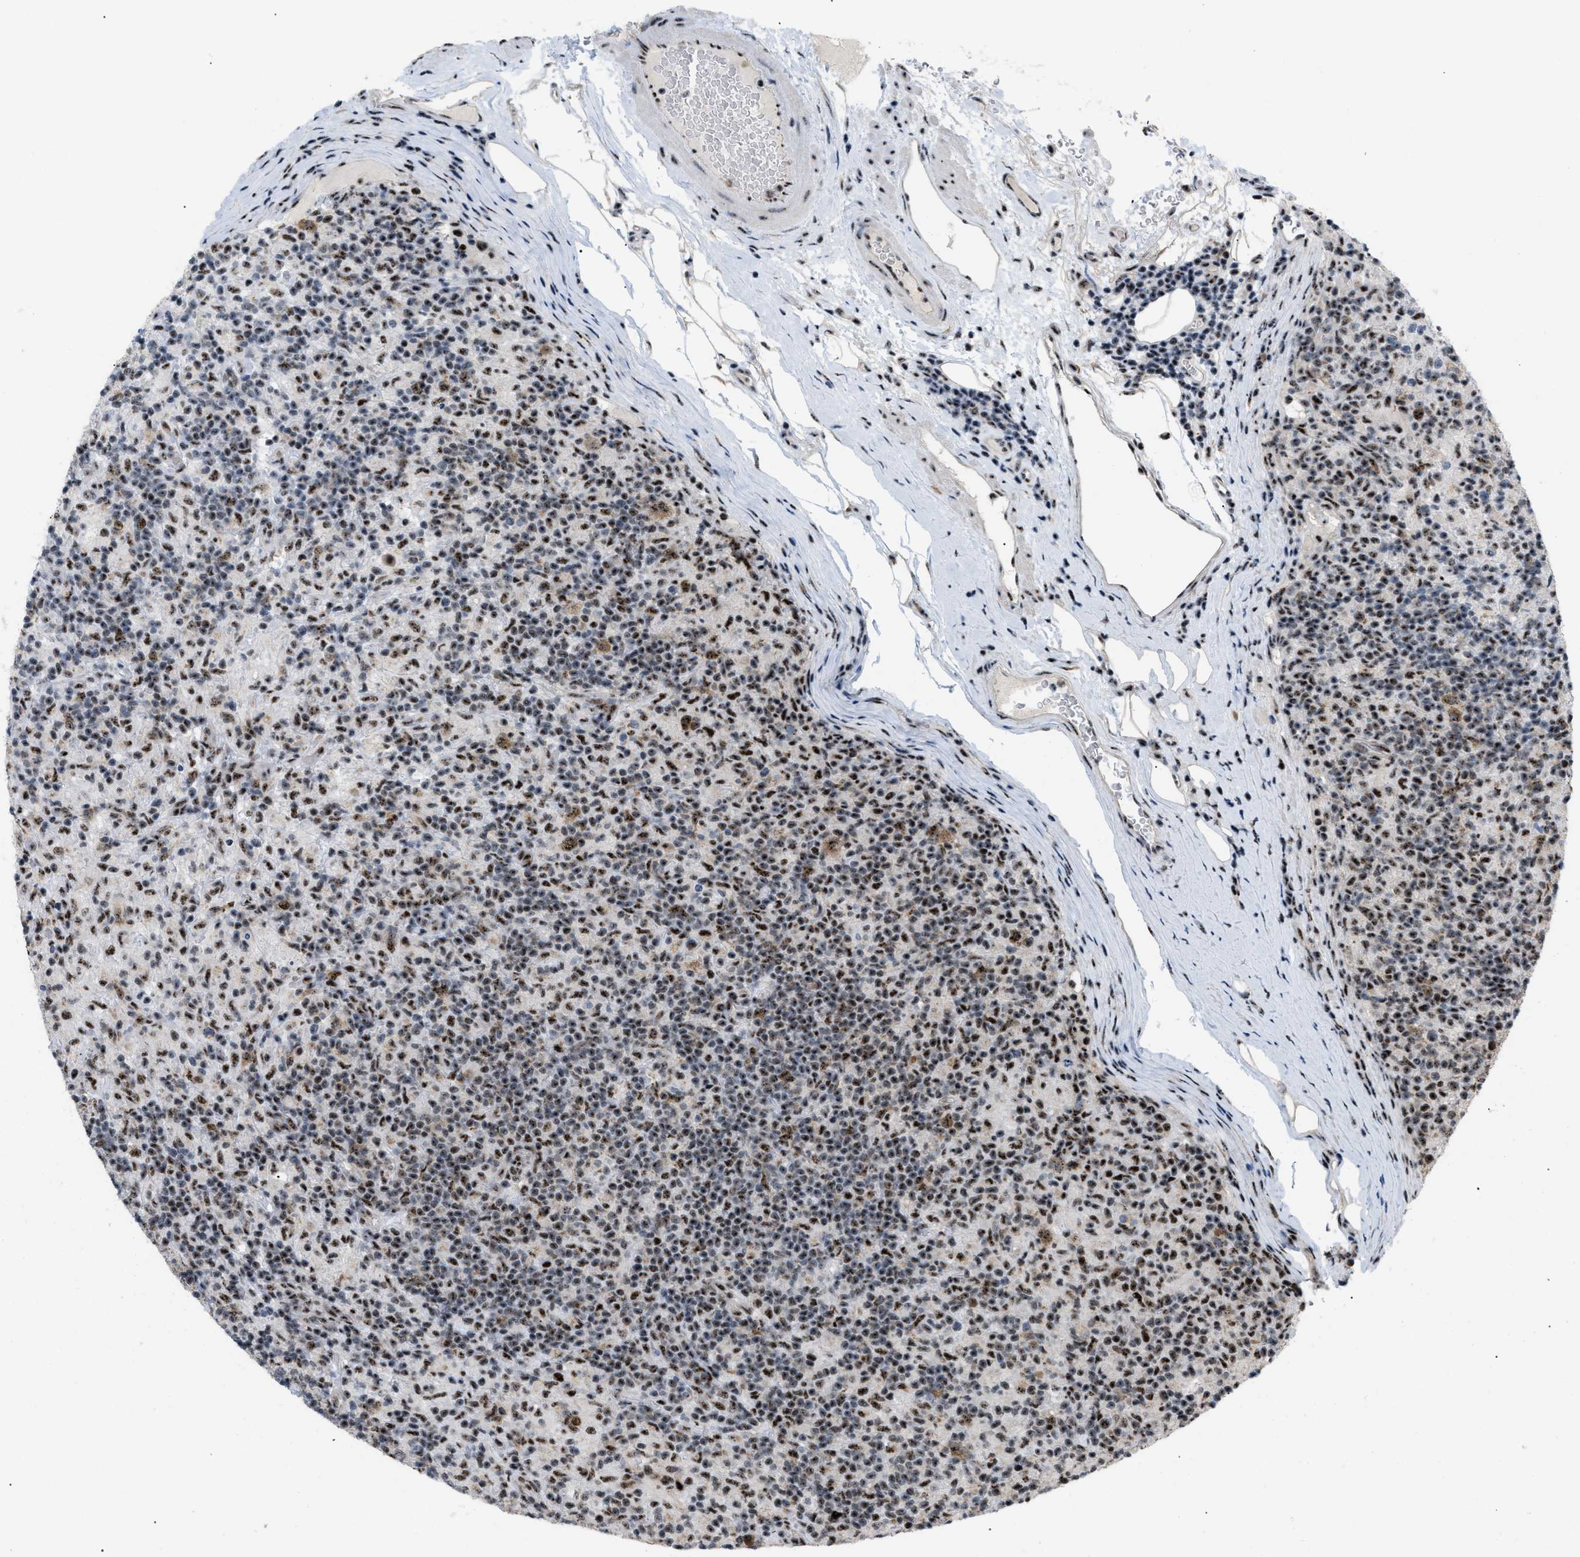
{"staining": {"intensity": "moderate", "quantity": ">75%", "location": "nuclear"}, "tissue": "lymphoma", "cell_type": "Tumor cells", "image_type": "cancer", "snomed": [{"axis": "morphology", "description": "Hodgkin's disease, NOS"}, {"axis": "topography", "description": "Lymph node"}], "caption": "Protein expression analysis of lymphoma shows moderate nuclear expression in approximately >75% of tumor cells.", "gene": "CDR2", "patient": {"sex": "male", "age": 70}}